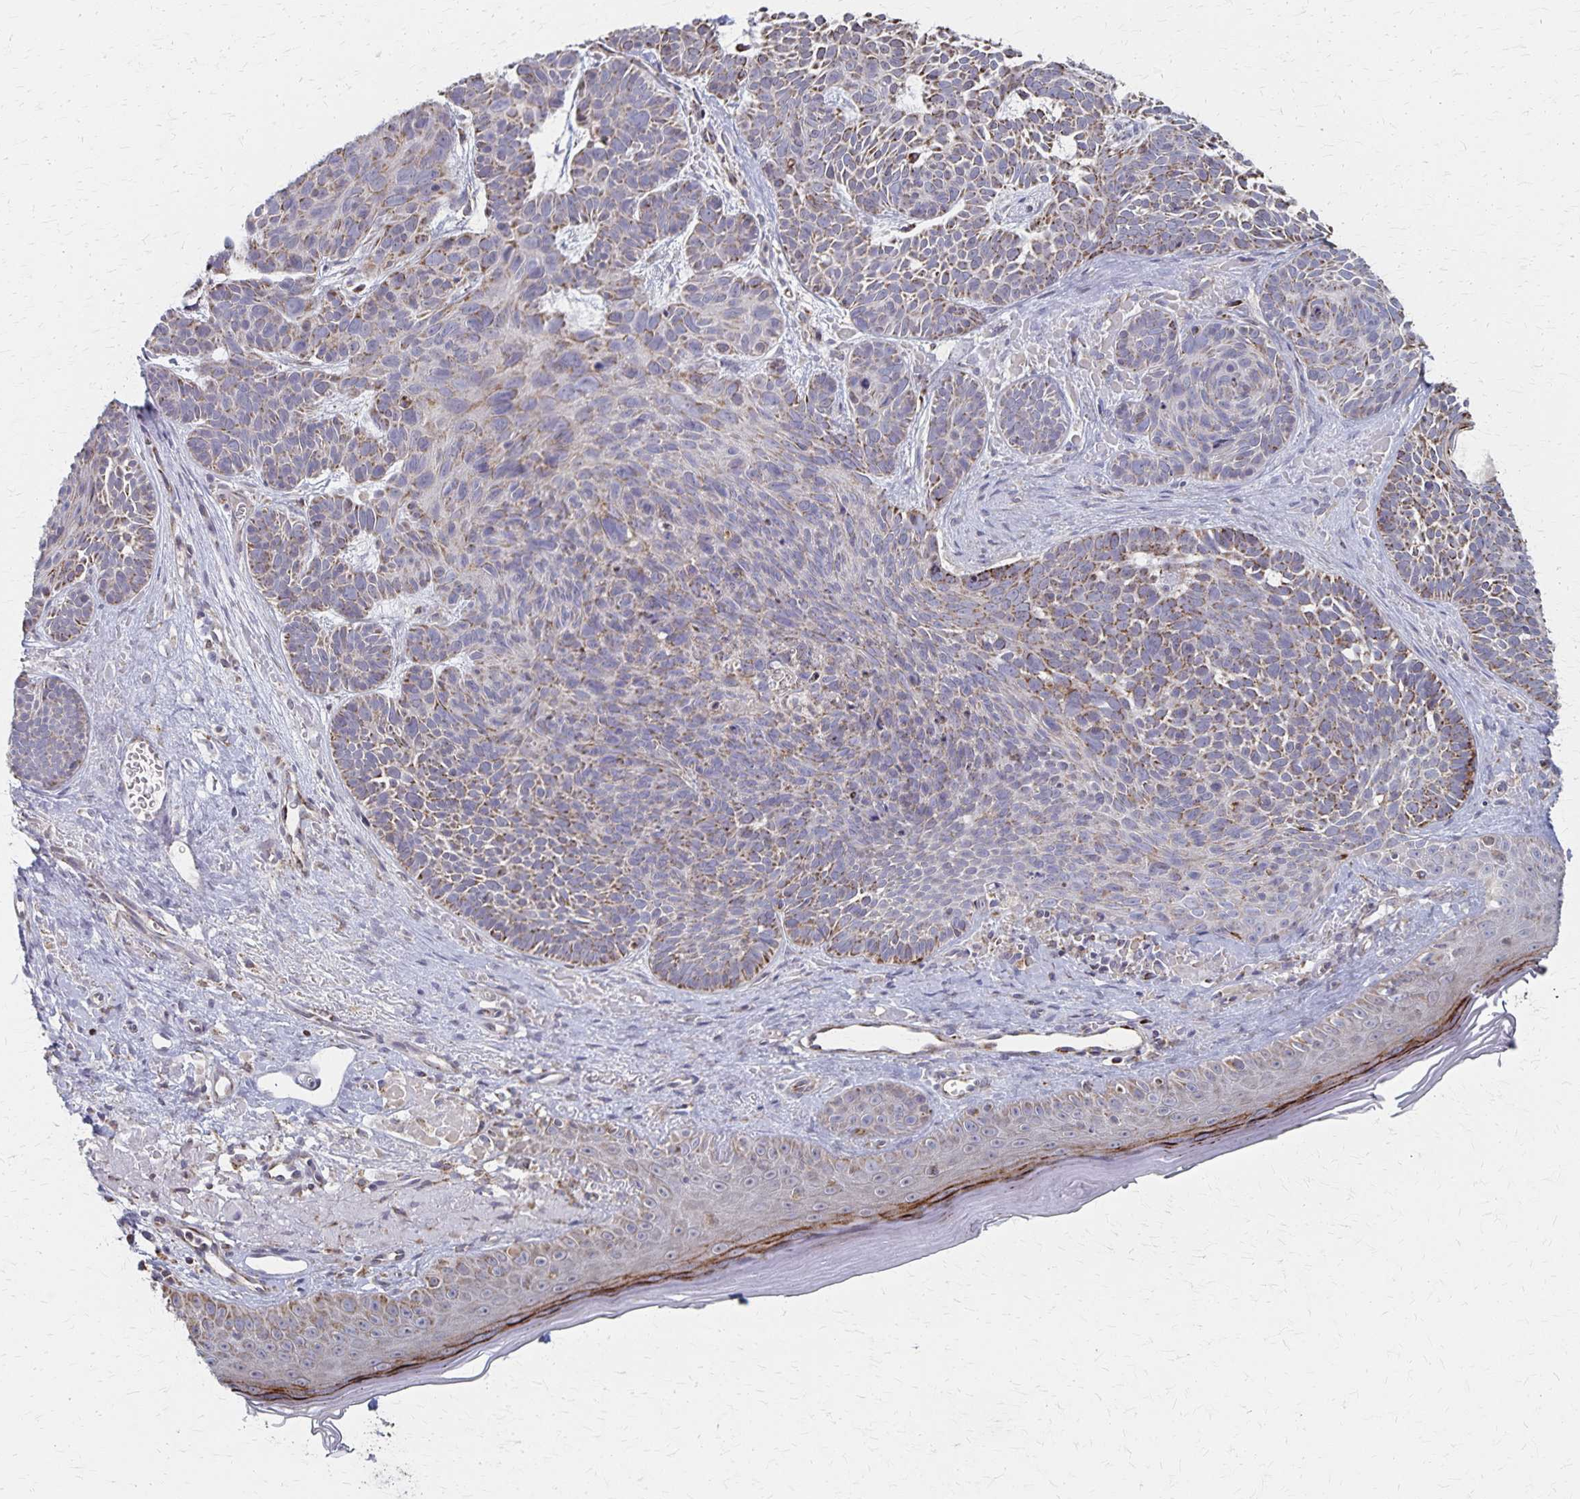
{"staining": {"intensity": "moderate", "quantity": "25%-75%", "location": "cytoplasmic/membranous"}, "tissue": "skin cancer", "cell_type": "Tumor cells", "image_type": "cancer", "snomed": [{"axis": "morphology", "description": "Basal cell carcinoma"}, {"axis": "topography", "description": "Skin"}], "caption": "Protein analysis of skin cancer tissue demonstrates moderate cytoplasmic/membranous staining in about 25%-75% of tumor cells. Immunohistochemistry stains the protein in brown and the nuclei are stained blue.", "gene": "DYRK4", "patient": {"sex": "male", "age": 81}}